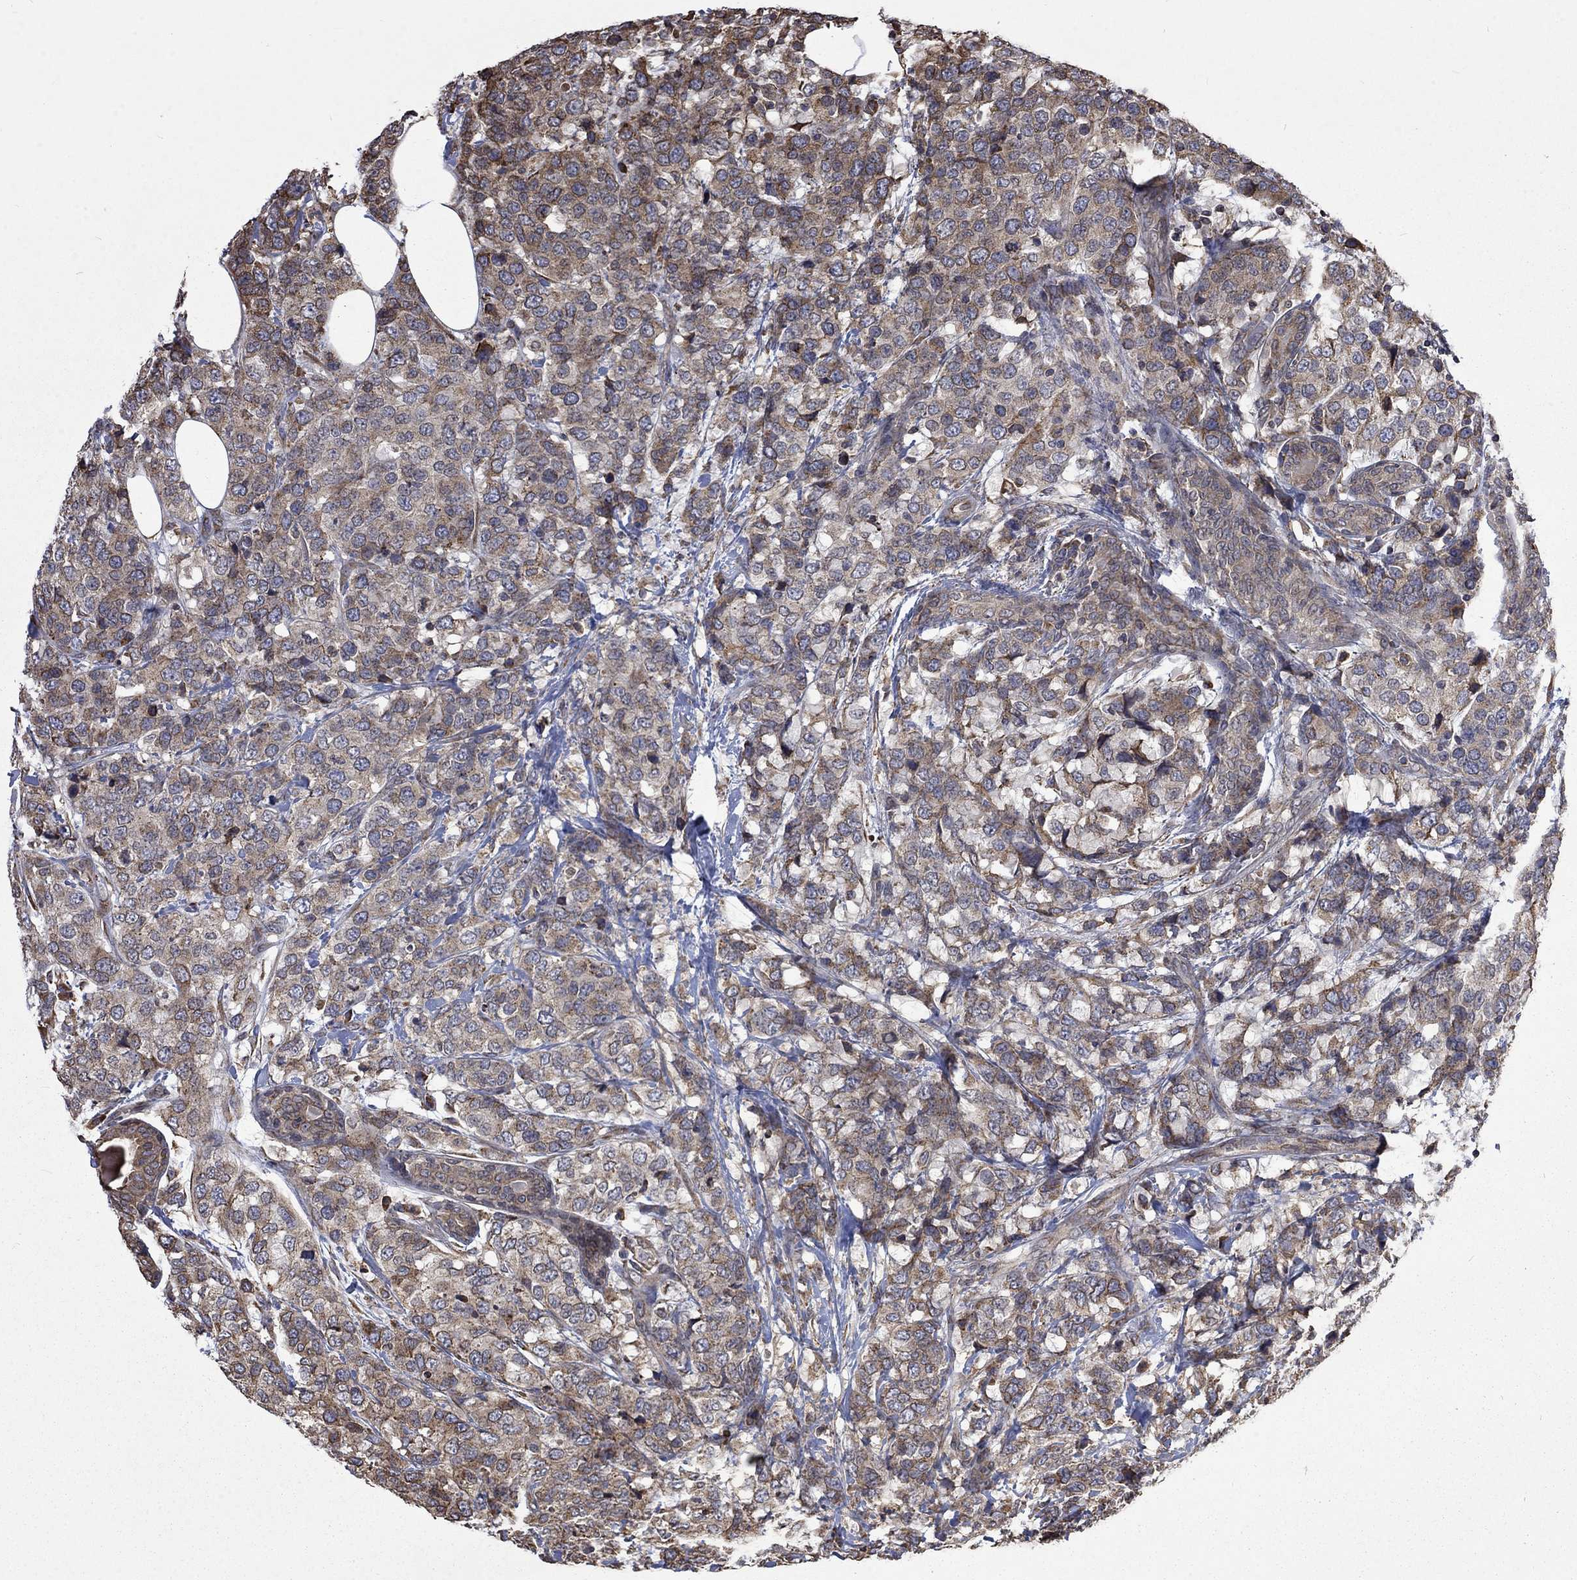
{"staining": {"intensity": "moderate", "quantity": ">75%", "location": "cytoplasmic/membranous"}, "tissue": "breast cancer", "cell_type": "Tumor cells", "image_type": "cancer", "snomed": [{"axis": "morphology", "description": "Lobular carcinoma"}, {"axis": "topography", "description": "Breast"}], "caption": "Immunohistochemical staining of human breast lobular carcinoma exhibits medium levels of moderate cytoplasmic/membranous protein expression in about >75% of tumor cells.", "gene": "ESRRA", "patient": {"sex": "female", "age": 59}}